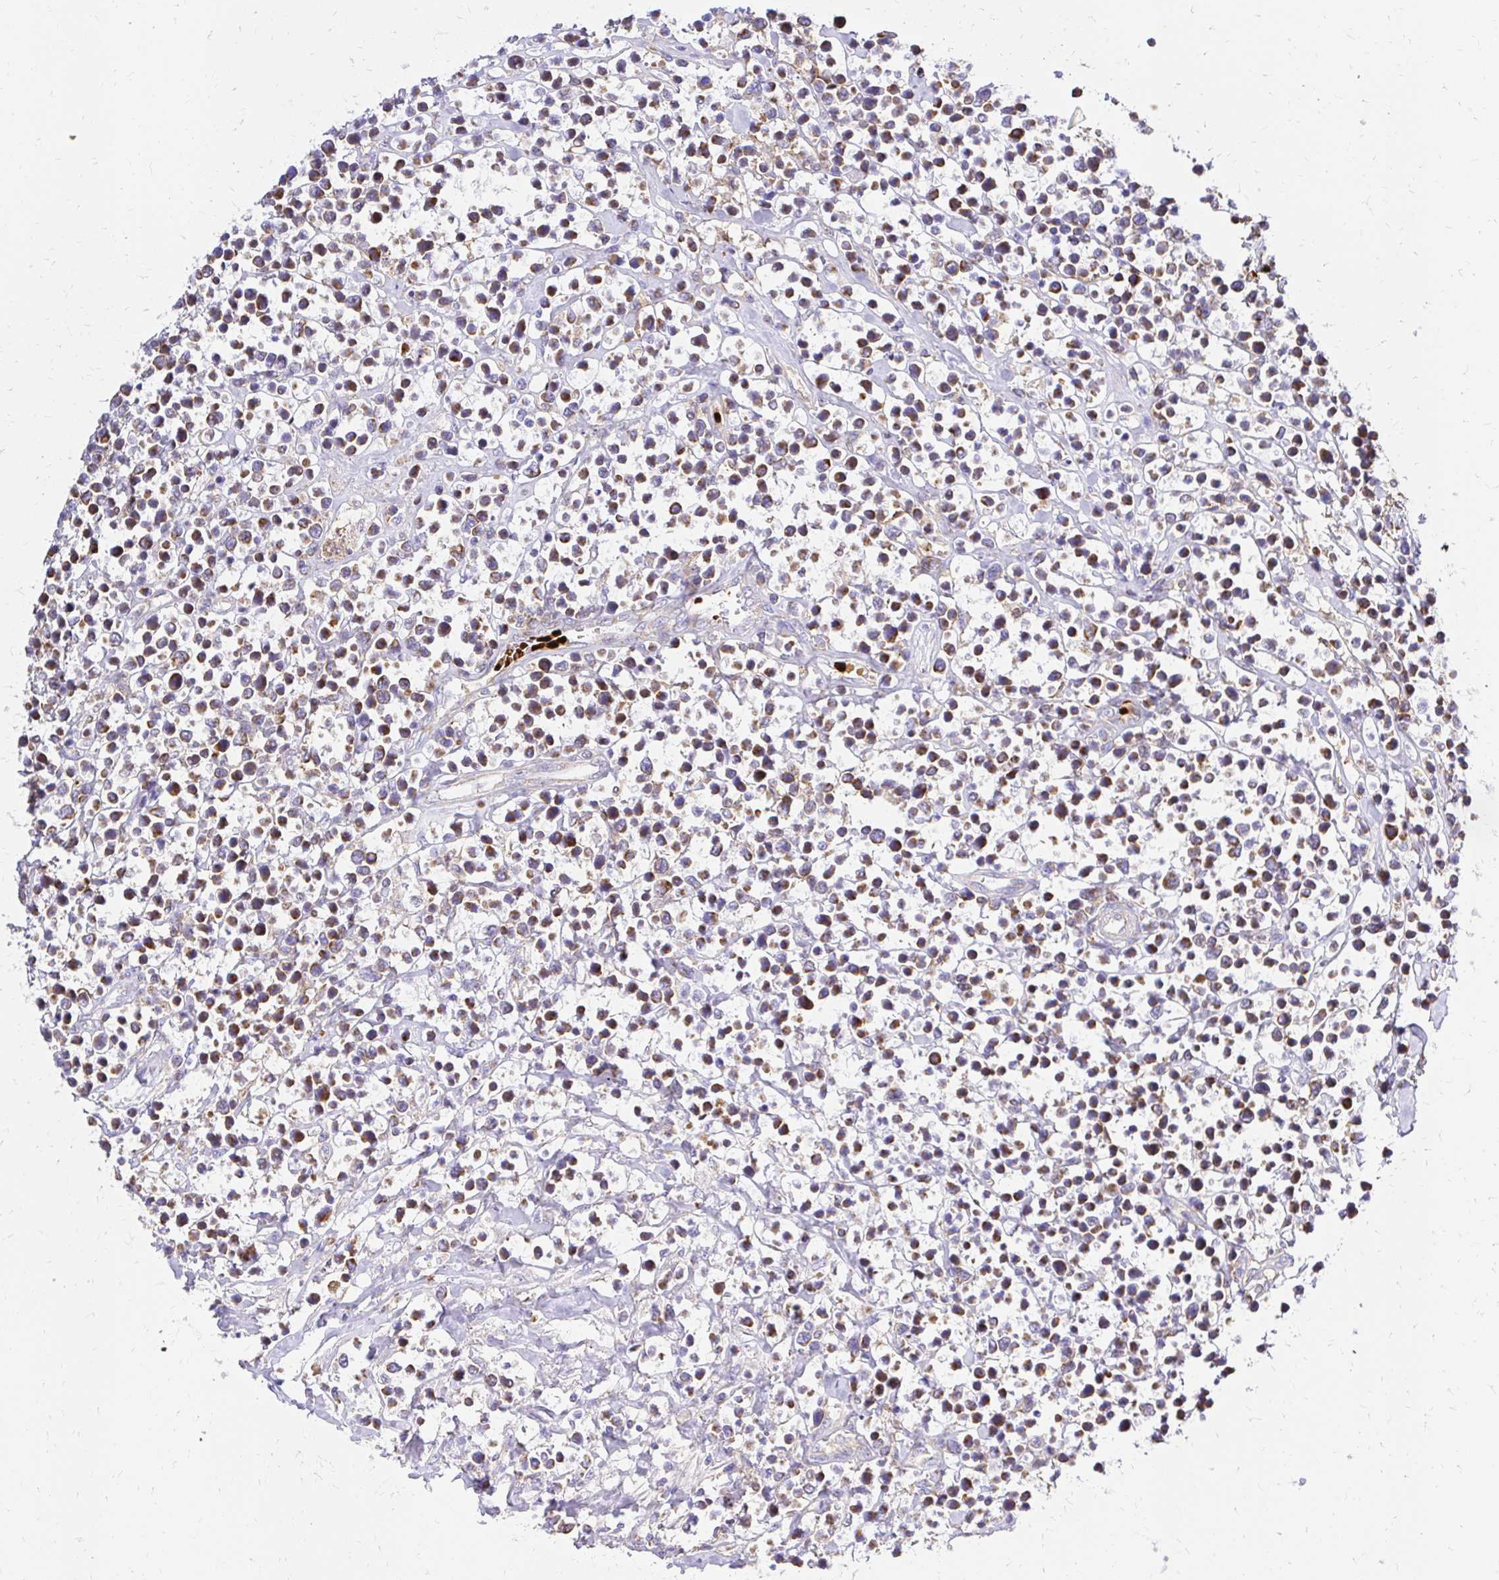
{"staining": {"intensity": "moderate", "quantity": ">75%", "location": "cytoplasmic/membranous"}, "tissue": "lymphoma", "cell_type": "Tumor cells", "image_type": "cancer", "snomed": [{"axis": "morphology", "description": "Malignant lymphoma, non-Hodgkin's type, High grade"}, {"axis": "topography", "description": "Soft tissue"}], "caption": "The photomicrograph shows staining of high-grade malignant lymphoma, non-Hodgkin's type, revealing moderate cytoplasmic/membranous protein positivity (brown color) within tumor cells.", "gene": "MRPL13", "patient": {"sex": "female", "age": 56}}